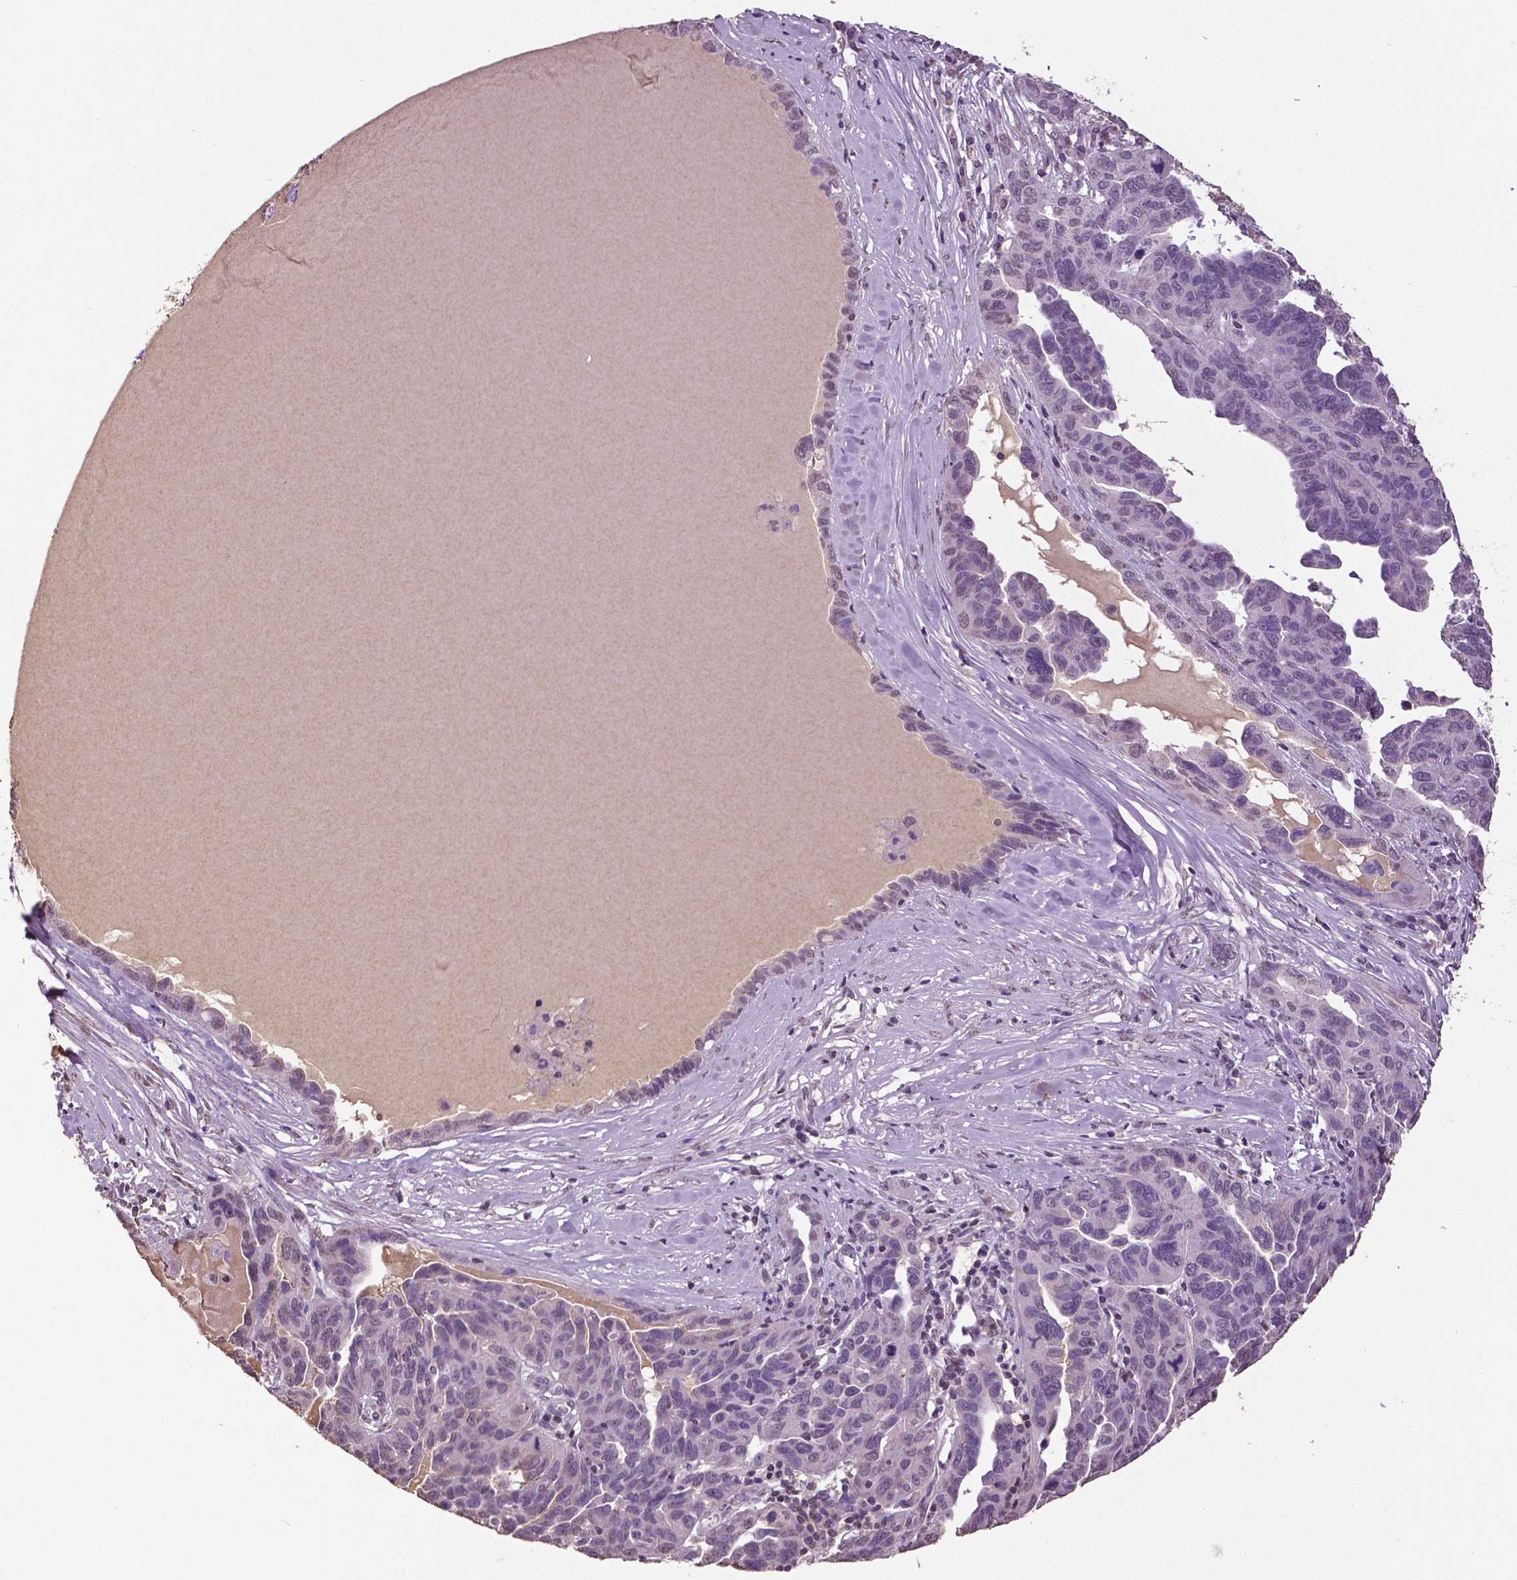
{"staining": {"intensity": "negative", "quantity": "none", "location": "none"}, "tissue": "ovarian cancer", "cell_type": "Tumor cells", "image_type": "cancer", "snomed": [{"axis": "morphology", "description": "Cystadenocarcinoma, serous, NOS"}, {"axis": "topography", "description": "Ovary"}], "caption": "Tumor cells are negative for brown protein staining in ovarian cancer. (Stains: DAB IHC with hematoxylin counter stain, Microscopy: brightfield microscopy at high magnification).", "gene": "RUNX3", "patient": {"sex": "female", "age": 64}}